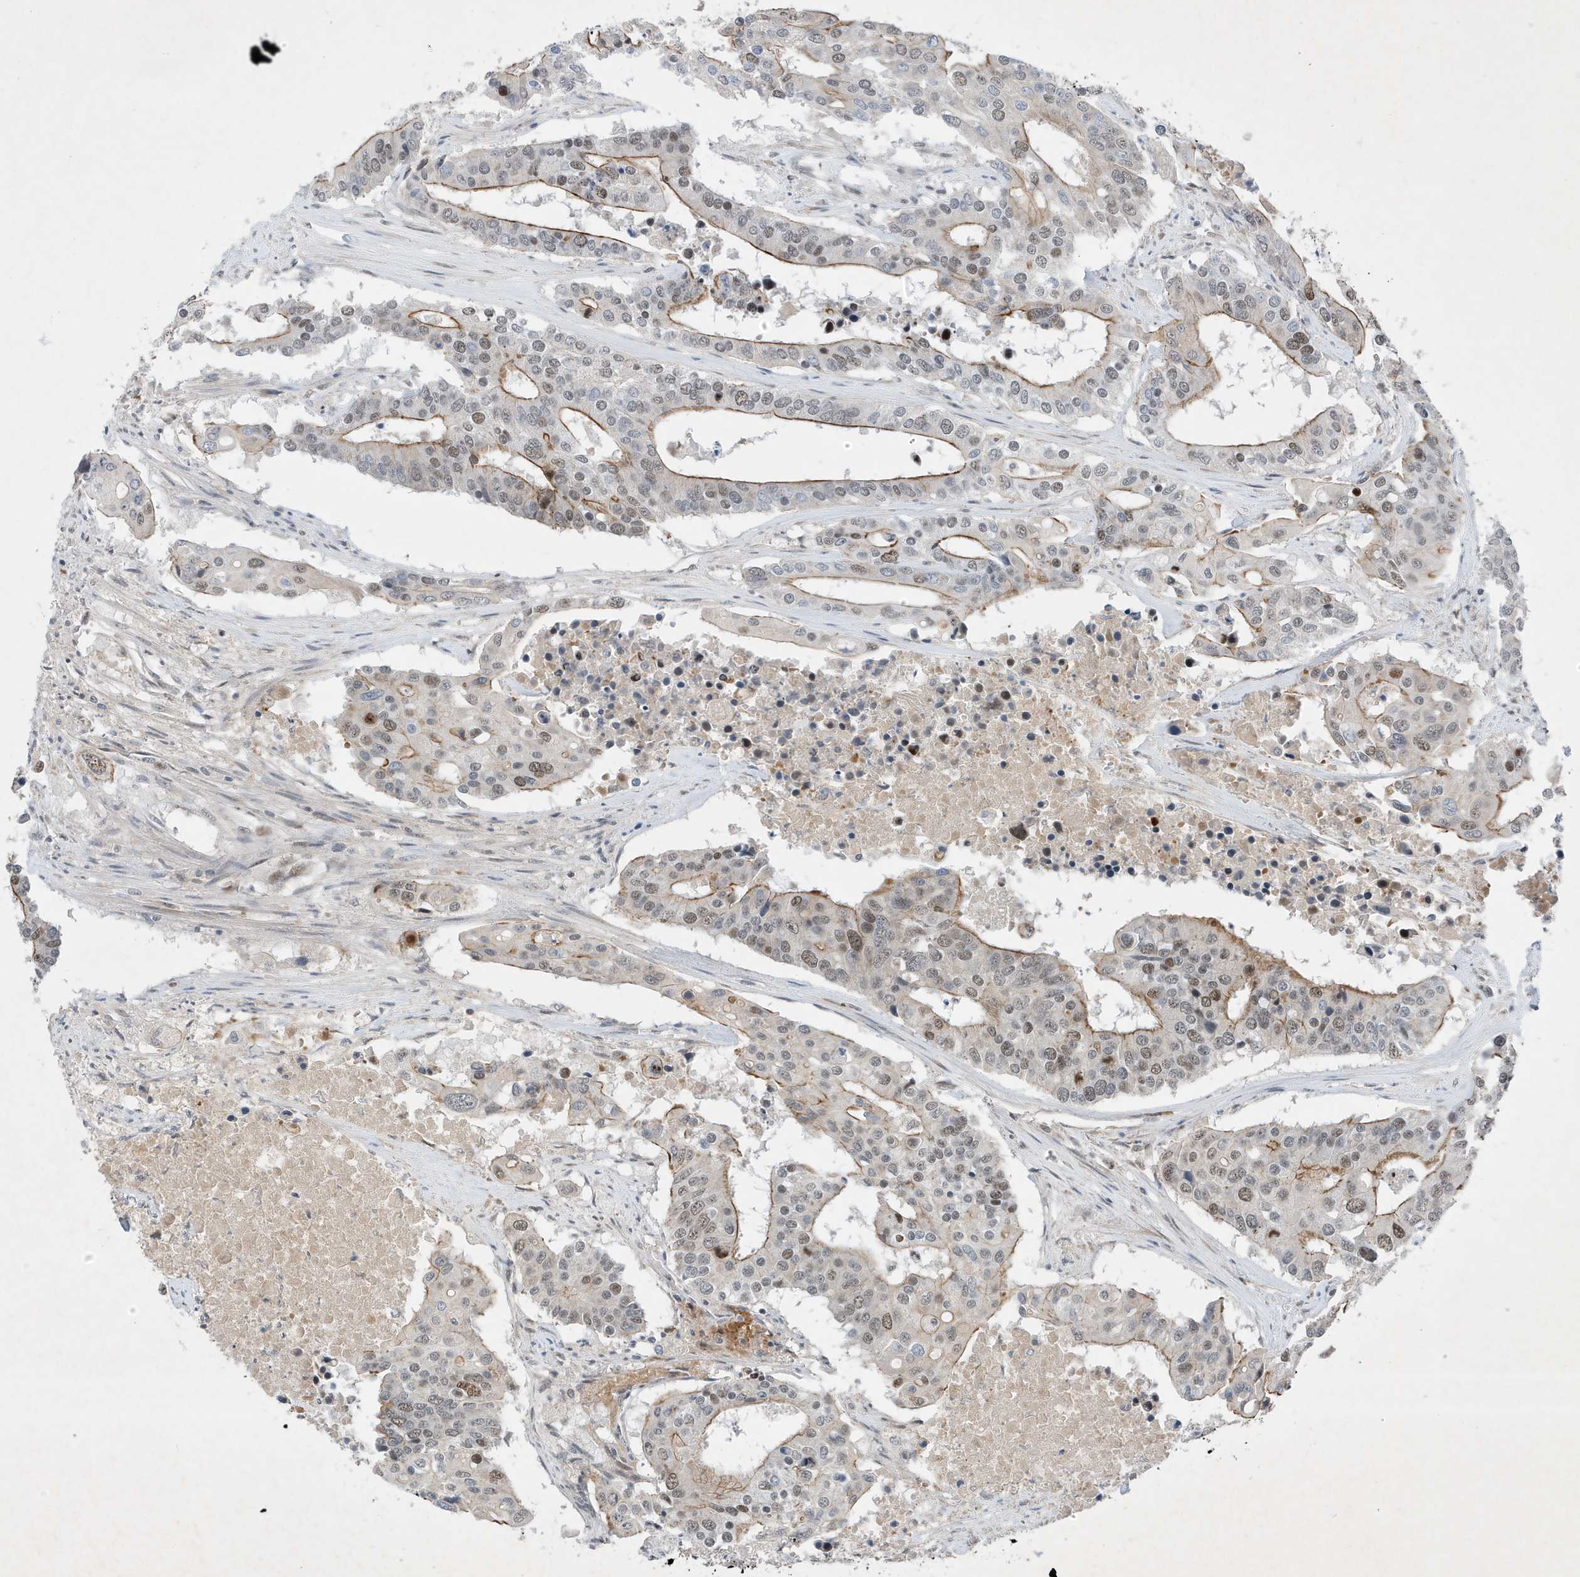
{"staining": {"intensity": "moderate", "quantity": "25%-75%", "location": "cytoplasmic/membranous,nuclear"}, "tissue": "colorectal cancer", "cell_type": "Tumor cells", "image_type": "cancer", "snomed": [{"axis": "morphology", "description": "Adenocarcinoma, NOS"}, {"axis": "topography", "description": "Colon"}], "caption": "The immunohistochemical stain shows moderate cytoplasmic/membranous and nuclear expression in tumor cells of colorectal adenocarcinoma tissue.", "gene": "MAST3", "patient": {"sex": "male", "age": 77}}